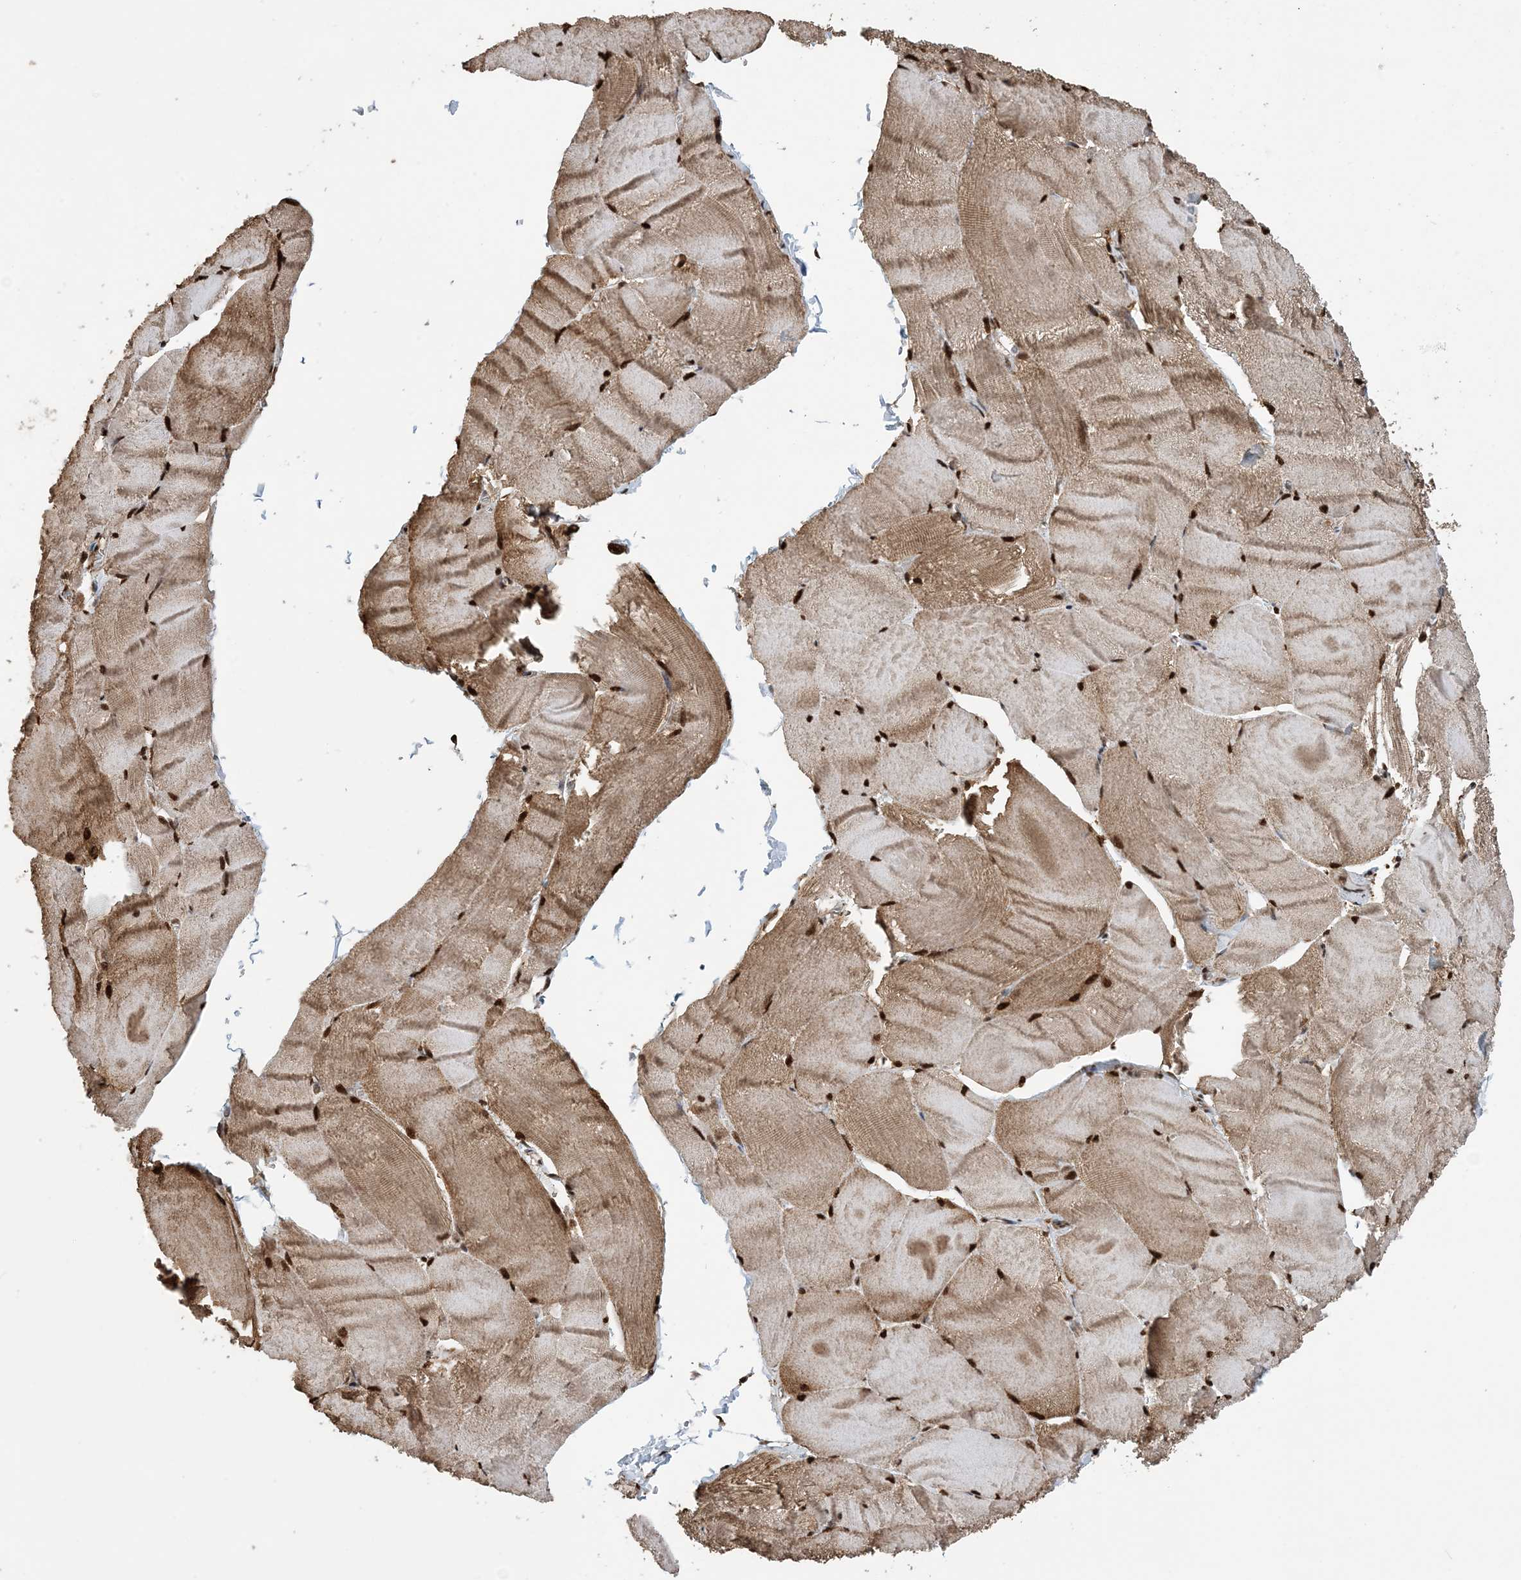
{"staining": {"intensity": "moderate", "quantity": ">75%", "location": "cytoplasmic/membranous,nuclear"}, "tissue": "skeletal muscle", "cell_type": "Myocytes", "image_type": "normal", "snomed": [{"axis": "morphology", "description": "Normal tissue, NOS"}, {"axis": "morphology", "description": "Basal cell carcinoma"}, {"axis": "topography", "description": "Skeletal muscle"}], "caption": "Benign skeletal muscle reveals moderate cytoplasmic/membranous,nuclear expression in approximately >75% of myocytes Using DAB (3,3'-diaminobenzidine) (brown) and hematoxylin (blue) stains, captured at high magnification using brightfield microscopy..", "gene": "HSPA1A", "patient": {"sex": "female", "age": 64}}